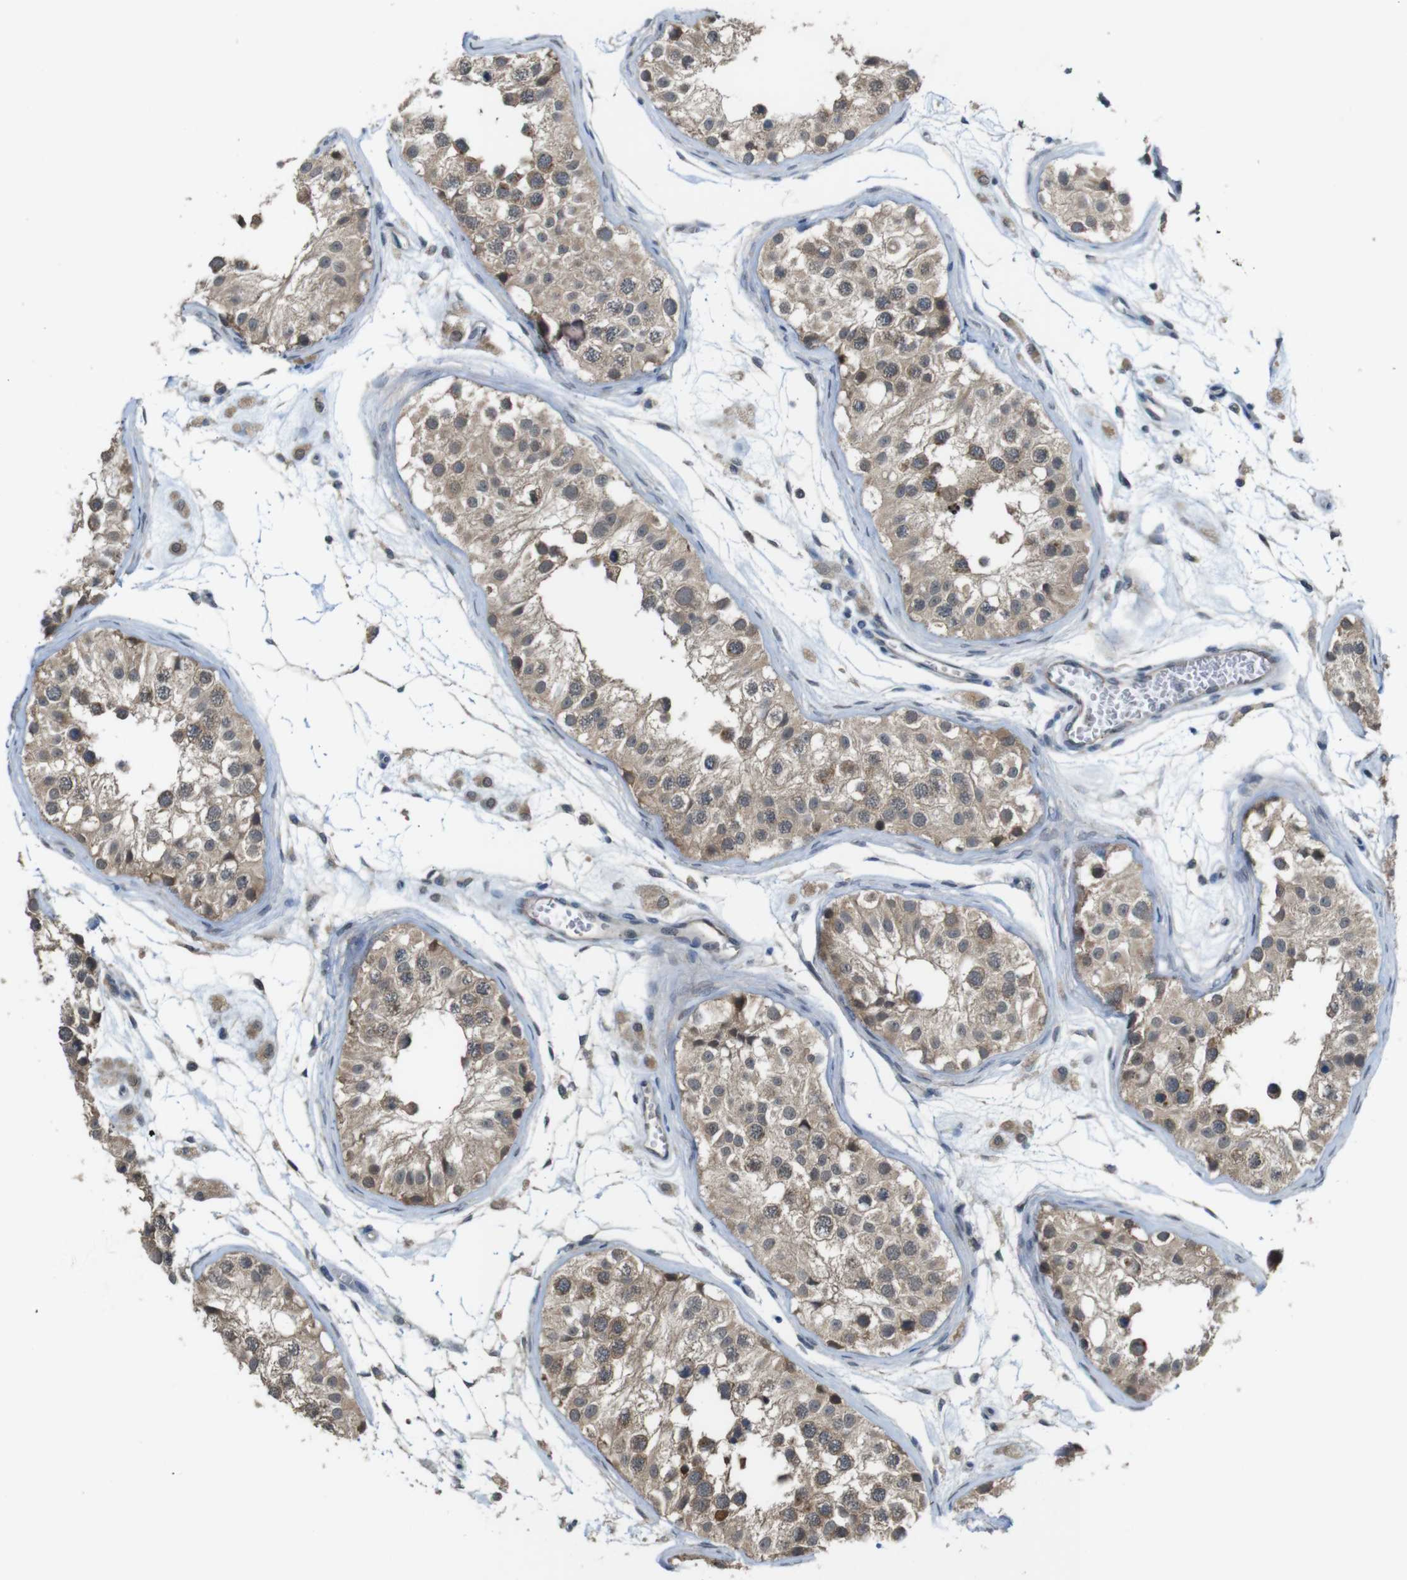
{"staining": {"intensity": "moderate", "quantity": ">75%", "location": "cytoplasmic/membranous"}, "tissue": "testis", "cell_type": "Cells in seminiferous ducts", "image_type": "normal", "snomed": [{"axis": "morphology", "description": "Normal tissue, NOS"}, {"axis": "morphology", "description": "Adenocarcinoma, metastatic, NOS"}, {"axis": "topography", "description": "Testis"}], "caption": "Immunohistochemistry (IHC) of normal human testis shows medium levels of moderate cytoplasmic/membranous staining in approximately >75% of cells in seminiferous ducts. (brown staining indicates protein expression, while blue staining denotes nuclei).", "gene": "CDC34", "patient": {"sex": "male", "age": 26}}